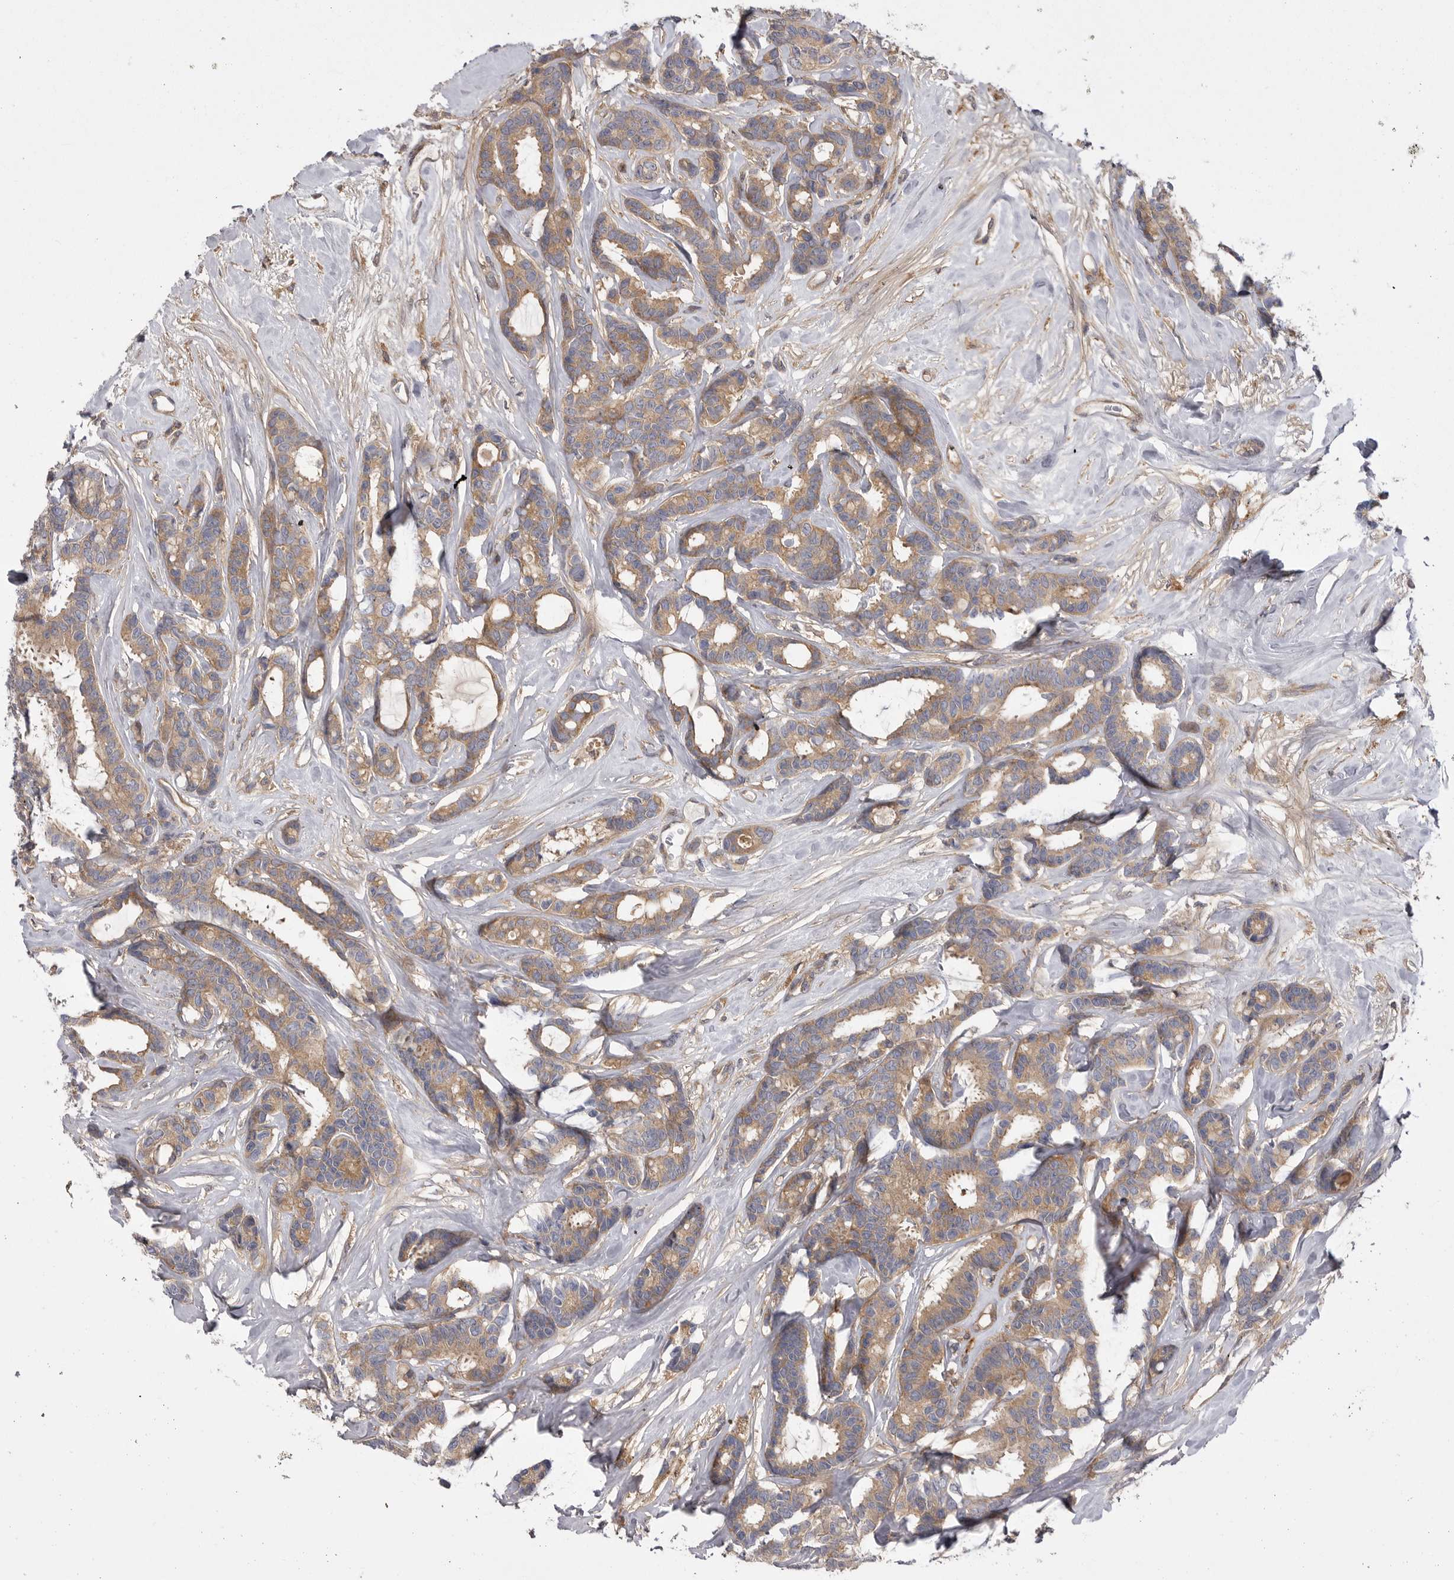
{"staining": {"intensity": "moderate", "quantity": ">75%", "location": "cytoplasmic/membranous"}, "tissue": "breast cancer", "cell_type": "Tumor cells", "image_type": "cancer", "snomed": [{"axis": "morphology", "description": "Duct carcinoma"}, {"axis": "topography", "description": "Breast"}], "caption": "Protein expression analysis of breast cancer reveals moderate cytoplasmic/membranous expression in approximately >75% of tumor cells.", "gene": "OSBPL9", "patient": {"sex": "female", "age": 87}}